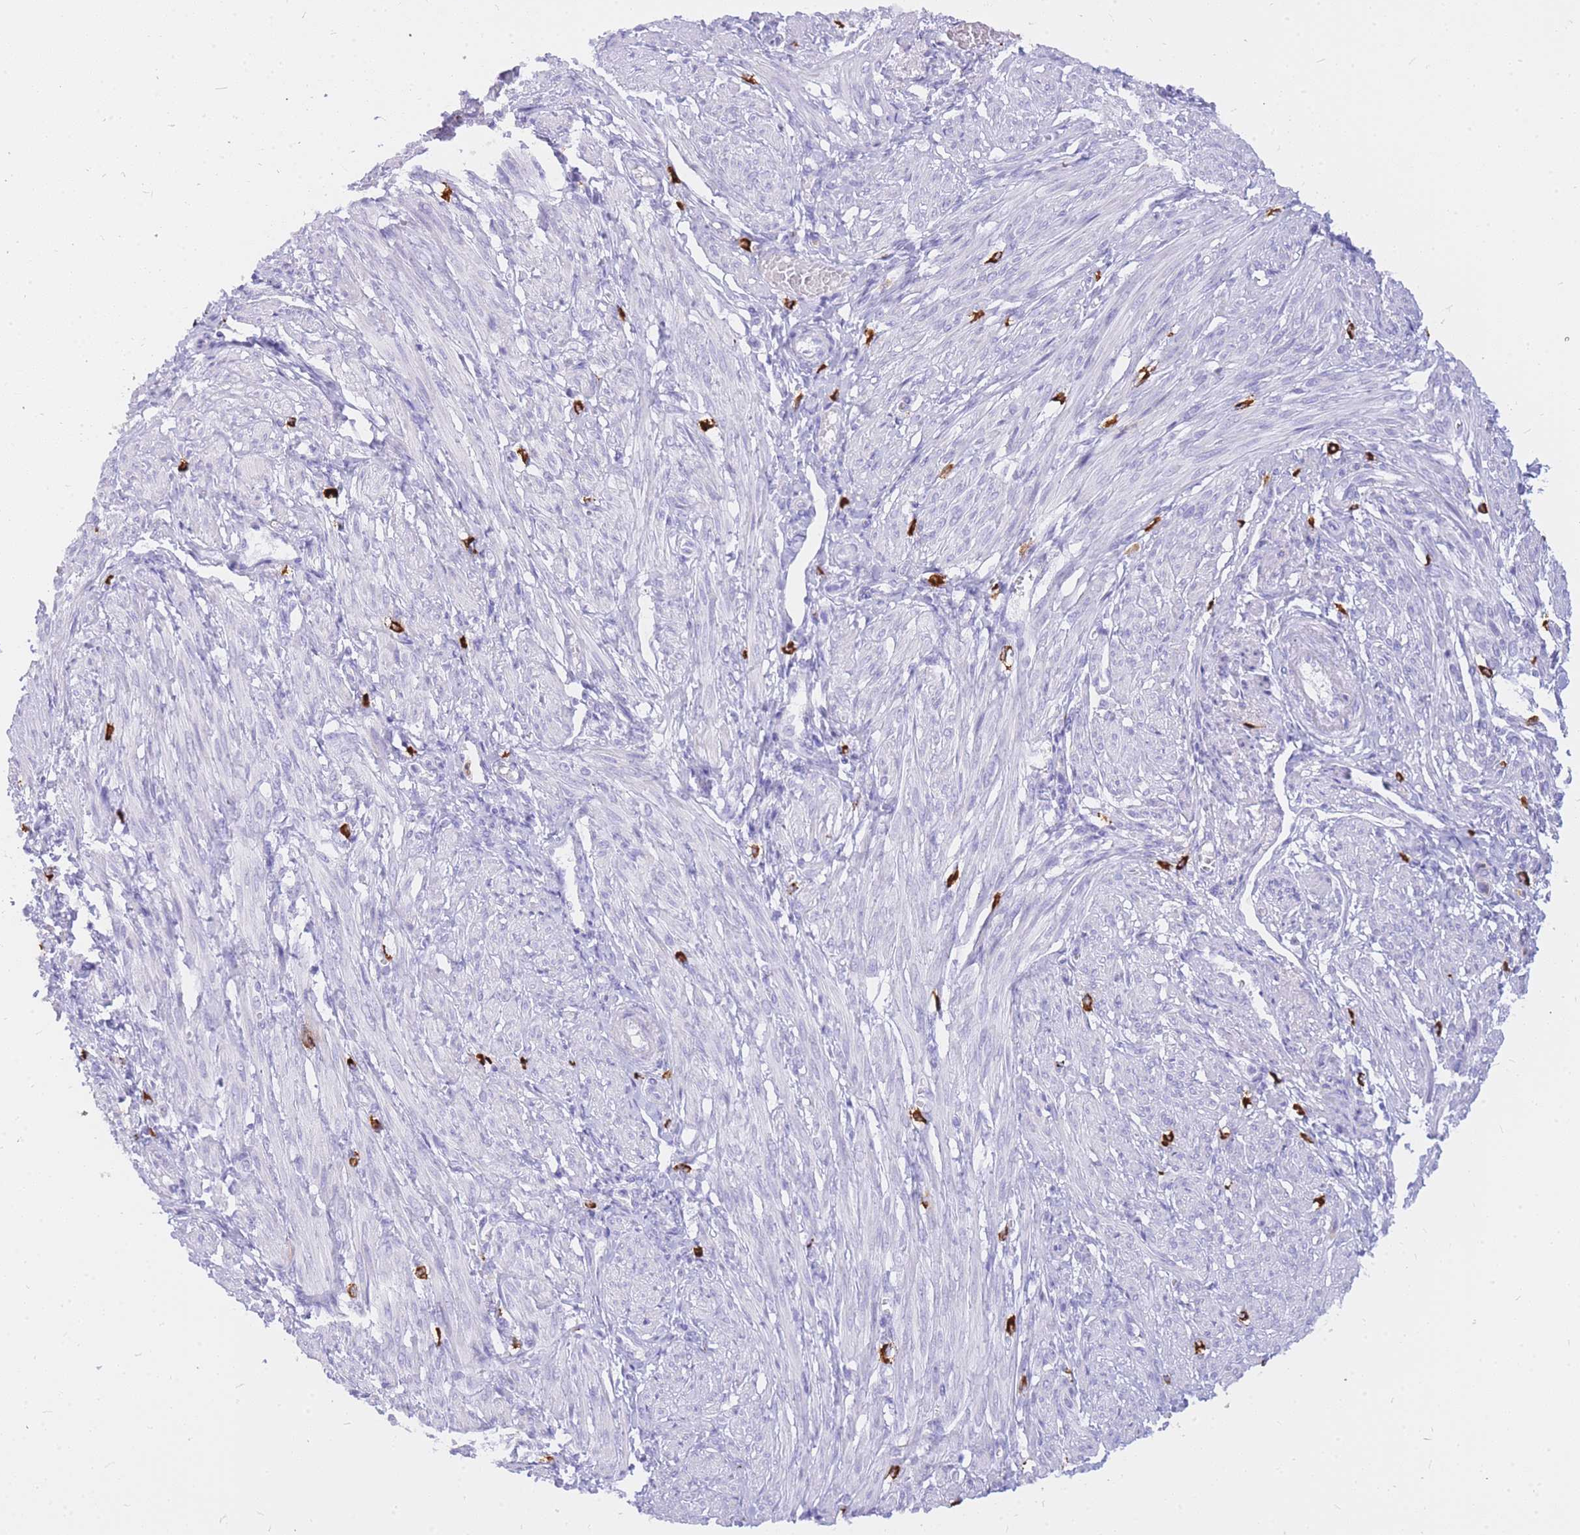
{"staining": {"intensity": "negative", "quantity": "none", "location": "none"}, "tissue": "smooth muscle", "cell_type": "Smooth muscle cells", "image_type": "normal", "snomed": [{"axis": "morphology", "description": "Normal tissue, NOS"}, {"axis": "topography", "description": "Smooth muscle"}], "caption": "Human smooth muscle stained for a protein using immunohistochemistry exhibits no positivity in smooth muscle cells.", "gene": "HERC1", "patient": {"sex": "female", "age": 39}}